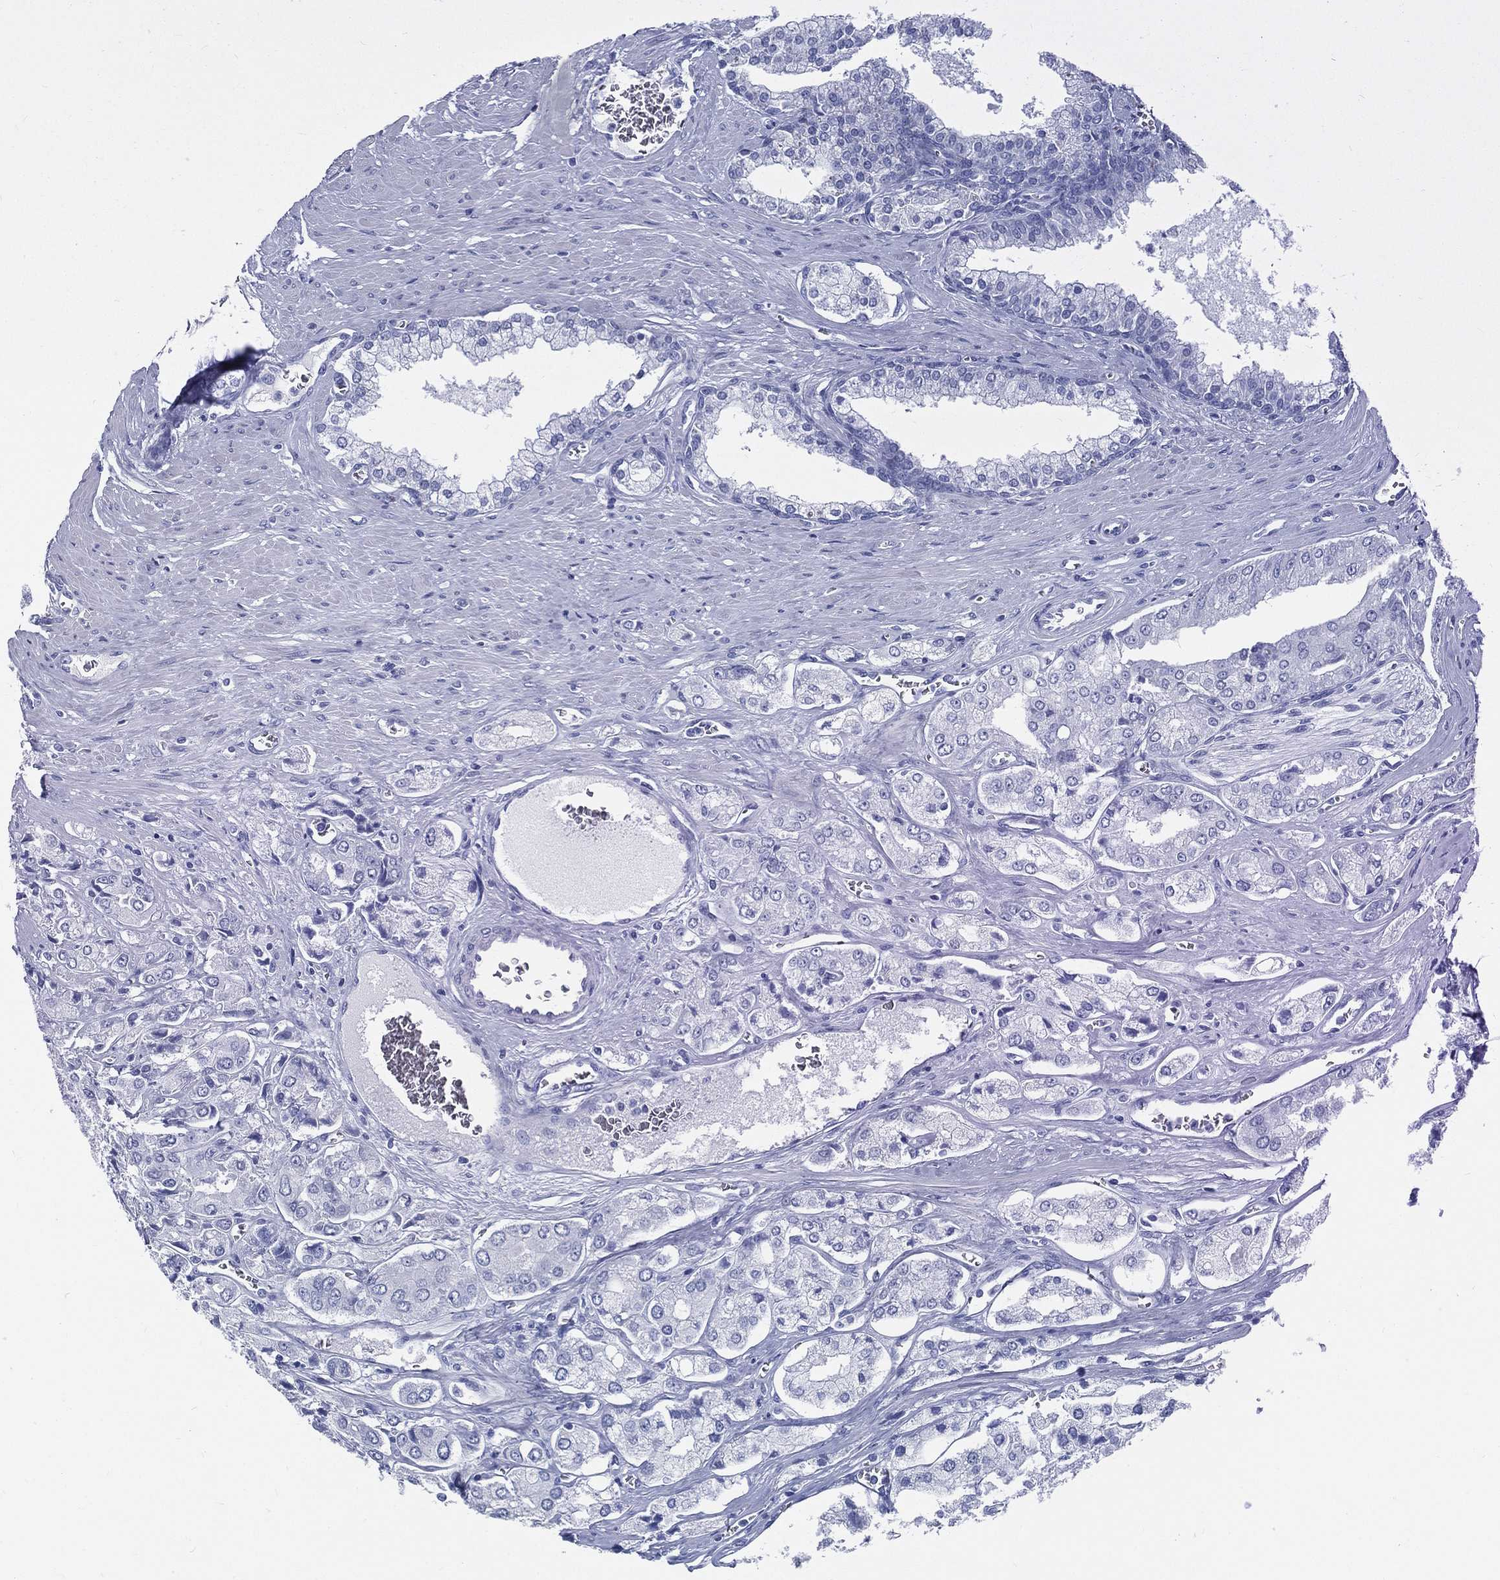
{"staining": {"intensity": "negative", "quantity": "none", "location": "none"}, "tissue": "prostate cancer", "cell_type": "Tumor cells", "image_type": "cancer", "snomed": [{"axis": "morphology", "description": "Adenocarcinoma, NOS"}, {"axis": "topography", "description": "Prostate and seminal vesicle, NOS"}, {"axis": "topography", "description": "Prostate"}], "caption": "Tumor cells show no significant staining in prostate cancer (adenocarcinoma).", "gene": "RSPH4A", "patient": {"sex": "male", "age": 67}}